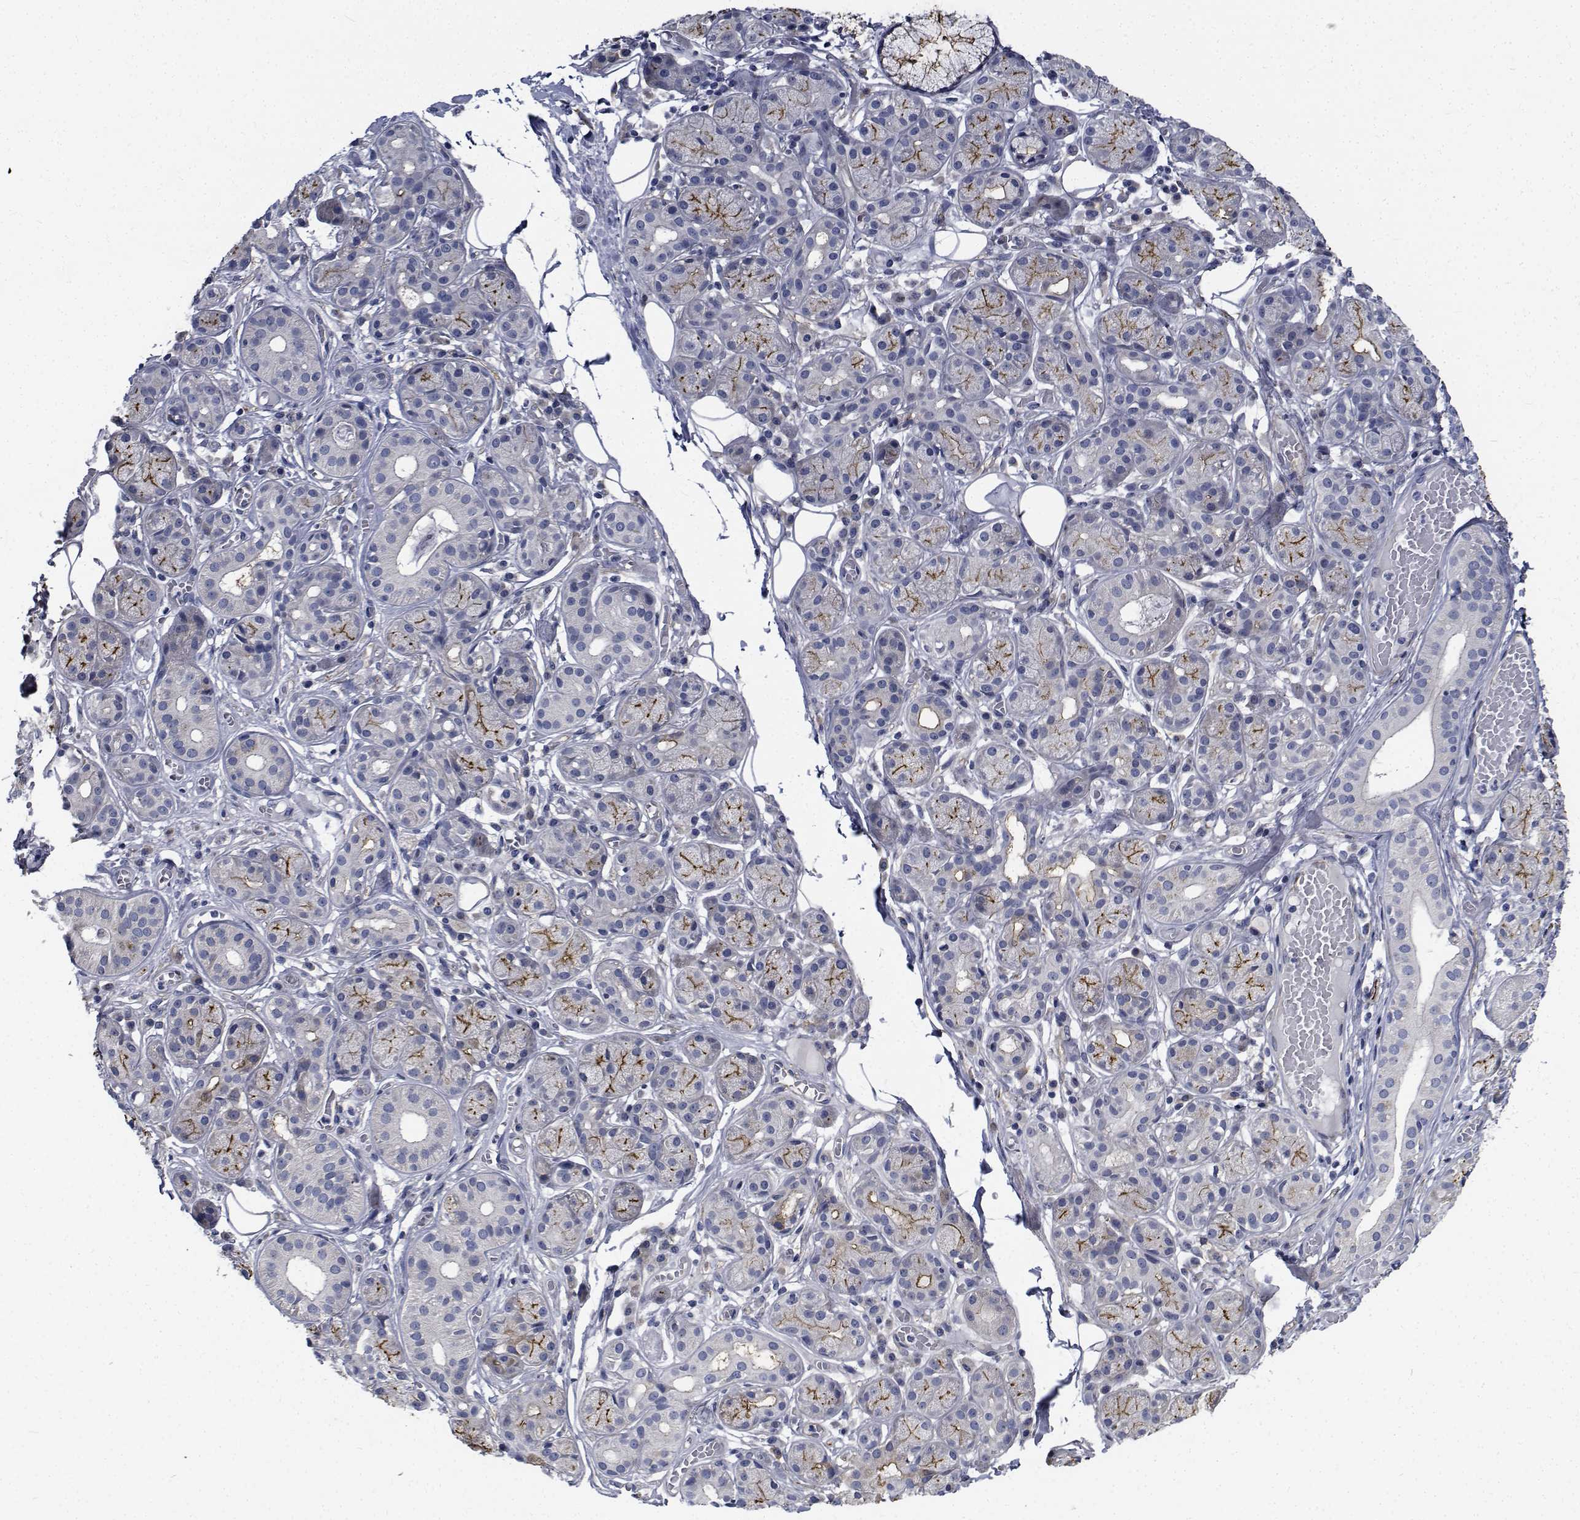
{"staining": {"intensity": "moderate", "quantity": "25%-75%", "location": "cytoplasmic/membranous"}, "tissue": "salivary gland", "cell_type": "Glandular cells", "image_type": "normal", "snomed": [{"axis": "morphology", "description": "Normal tissue, NOS"}, {"axis": "topography", "description": "Salivary gland"}, {"axis": "topography", "description": "Peripheral nerve tissue"}], "caption": "About 25%-75% of glandular cells in benign human salivary gland exhibit moderate cytoplasmic/membranous protein staining as visualized by brown immunohistochemical staining.", "gene": "TTBK1", "patient": {"sex": "male", "age": 71}}